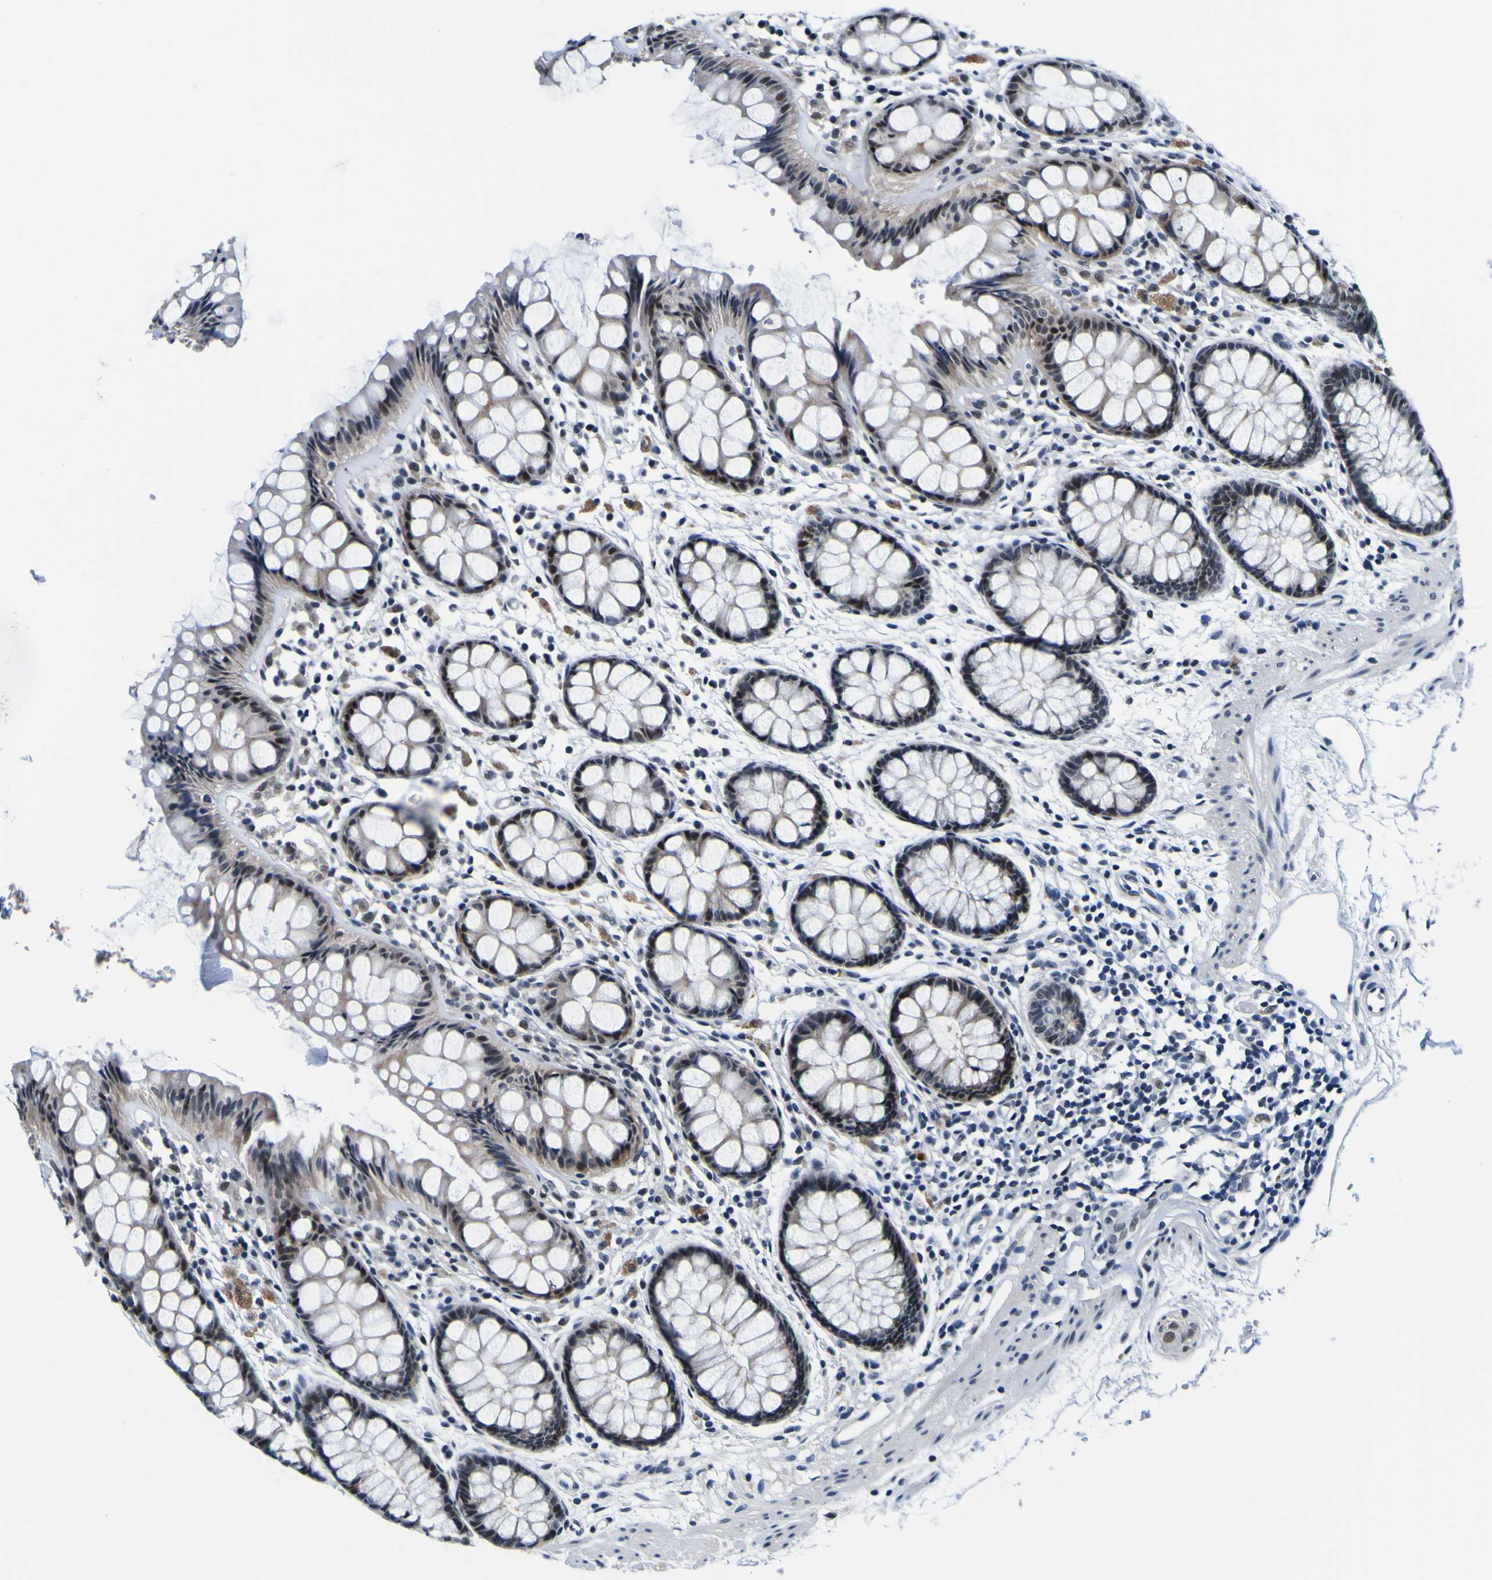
{"staining": {"intensity": "strong", "quantity": "25%-75%", "location": "nuclear"}, "tissue": "rectum", "cell_type": "Glandular cells", "image_type": "normal", "snomed": [{"axis": "morphology", "description": "Normal tissue, NOS"}, {"axis": "topography", "description": "Rectum"}], "caption": "High-magnification brightfield microscopy of unremarkable rectum stained with DAB (3,3'-diaminobenzidine) (brown) and counterstained with hematoxylin (blue). glandular cells exhibit strong nuclear staining is seen in about25%-75% of cells. The staining was performed using DAB (3,3'-diaminobenzidine), with brown indicating positive protein expression. Nuclei are stained blue with hematoxylin.", "gene": "CUL4B", "patient": {"sex": "female", "age": 66}}